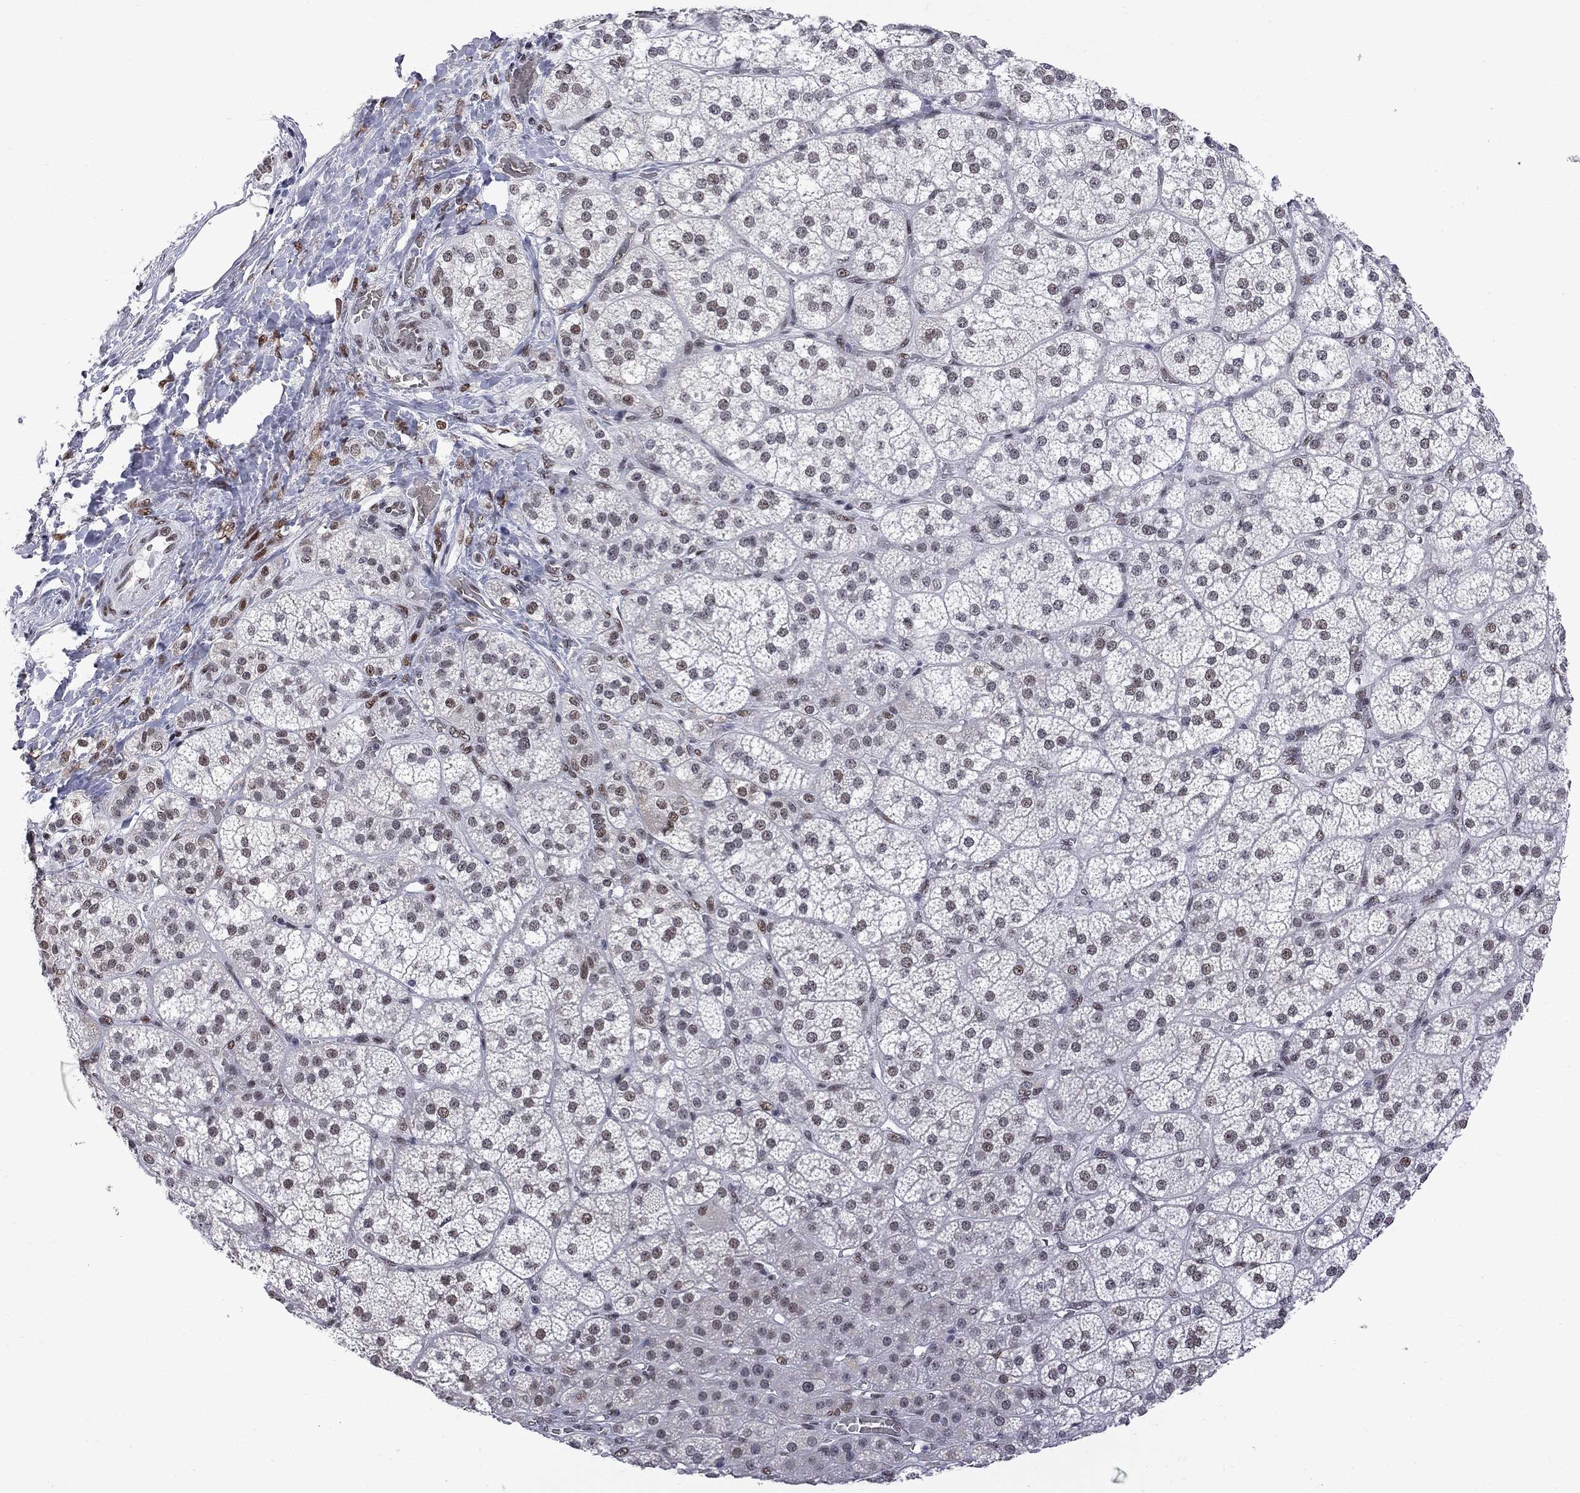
{"staining": {"intensity": "strong", "quantity": "<25%", "location": "nuclear"}, "tissue": "adrenal gland", "cell_type": "Glandular cells", "image_type": "normal", "snomed": [{"axis": "morphology", "description": "Normal tissue, NOS"}, {"axis": "topography", "description": "Adrenal gland"}], "caption": "Adrenal gland stained with DAB (3,3'-diaminobenzidine) immunohistochemistry (IHC) shows medium levels of strong nuclear expression in approximately <25% of glandular cells.", "gene": "ZBTB47", "patient": {"sex": "female", "age": 60}}